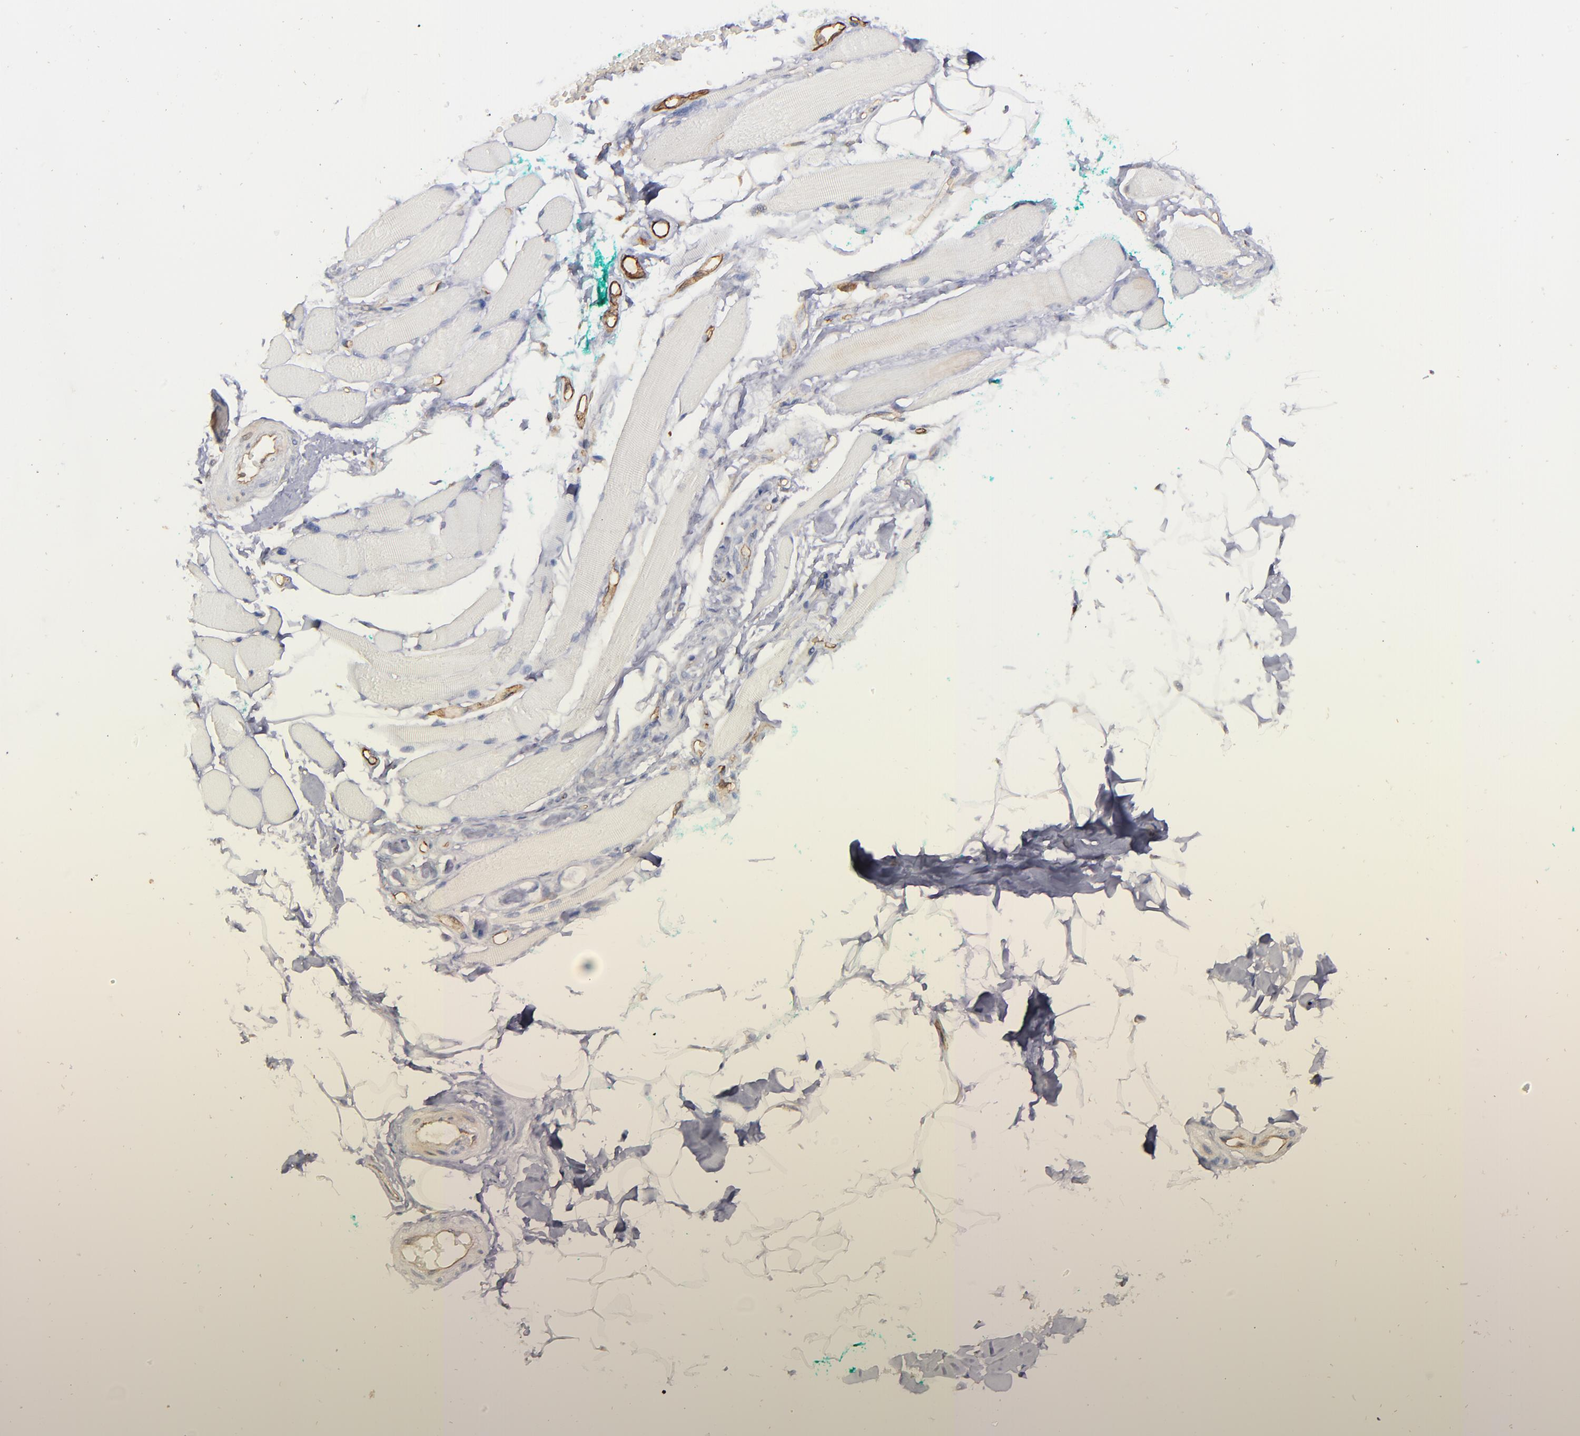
{"staining": {"intensity": "negative", "quantity": "none", "location": "none"}, "tissue": "skeletal muscle", "cell_type": "Myocytes", "image_type": "normal", "snomed": [{"axis": "morphology", "description": "Normal tissue, NOS"}, {"axis": "topography", "description": "Skeletal muscle"}, {"axis": "topography", "description": "Peripheral nerve tissue"}], "caption": "High power microscopy photomicrograph of an immunohistochemistry image of normal skeletal muscle, revealing no significant staining in myocytes. Brightfield microscopy of IHC stained with DAB (brown) and hematoxylin (blue), captured at high magnification.", "gene": "ICAM1", "patient": {"sex": "female", "age": 84}}